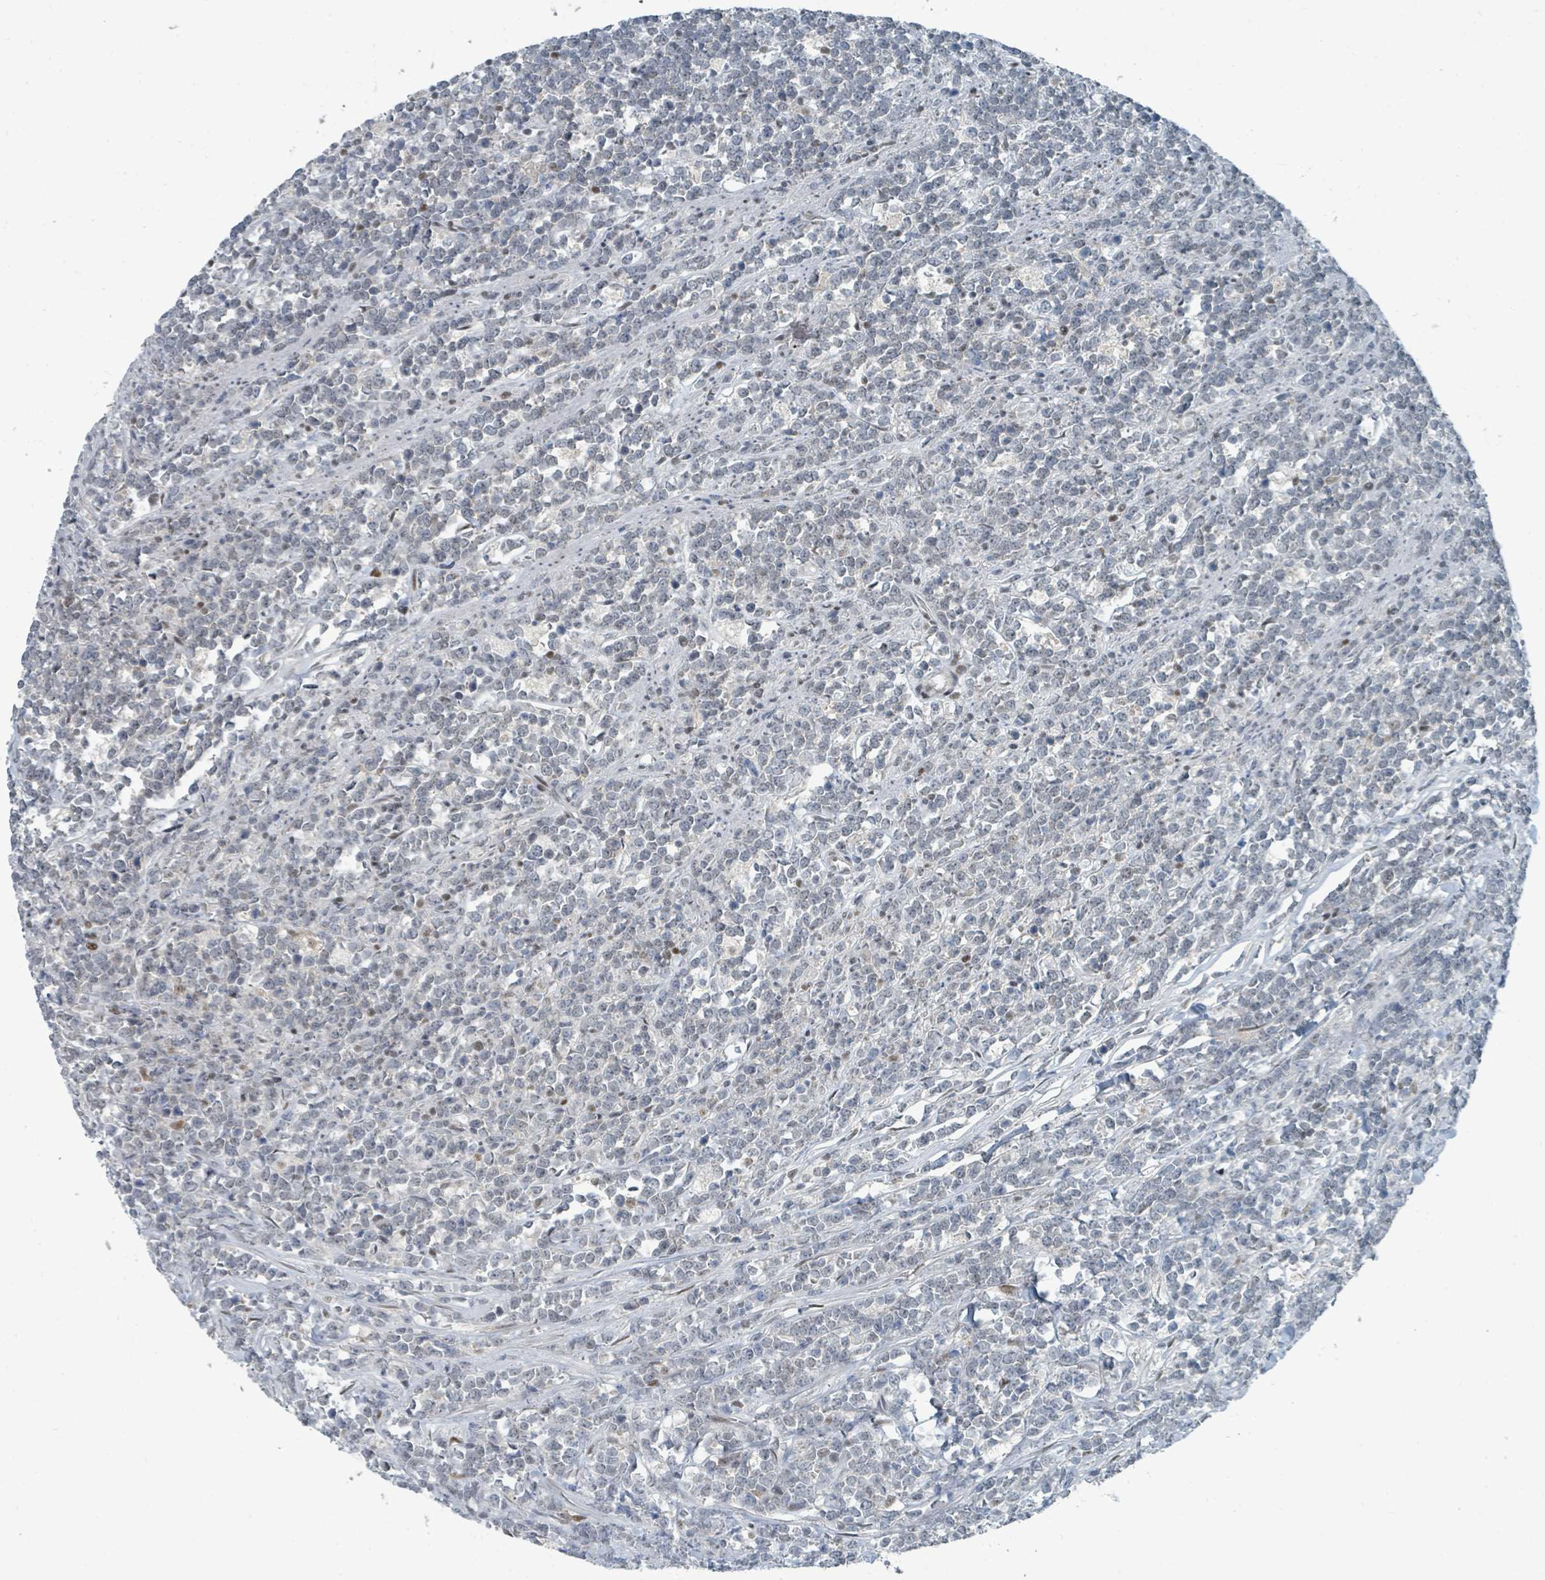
{"staining": {"intensity": "negative", "quantity": "none", "location": "none"}, "tissue": "lymphoma", "cell_type": "Tumor cells", "image_type": "cancer", "snomed": [{"axis": "morphology", "description": "Malignant lymphoma, non-Hodgkin's type, High grade"}, {"axis": "topography", "description": "Small intestine"}, {"axis": "topography", "description": "Colon"}], "caption": "This is an immunohistochemistry (IHC) micrograph of lymphoma. There is no staining in tumor cells.", "gene": "UCK1", "patient": {"sex": "male", "age": 8}}